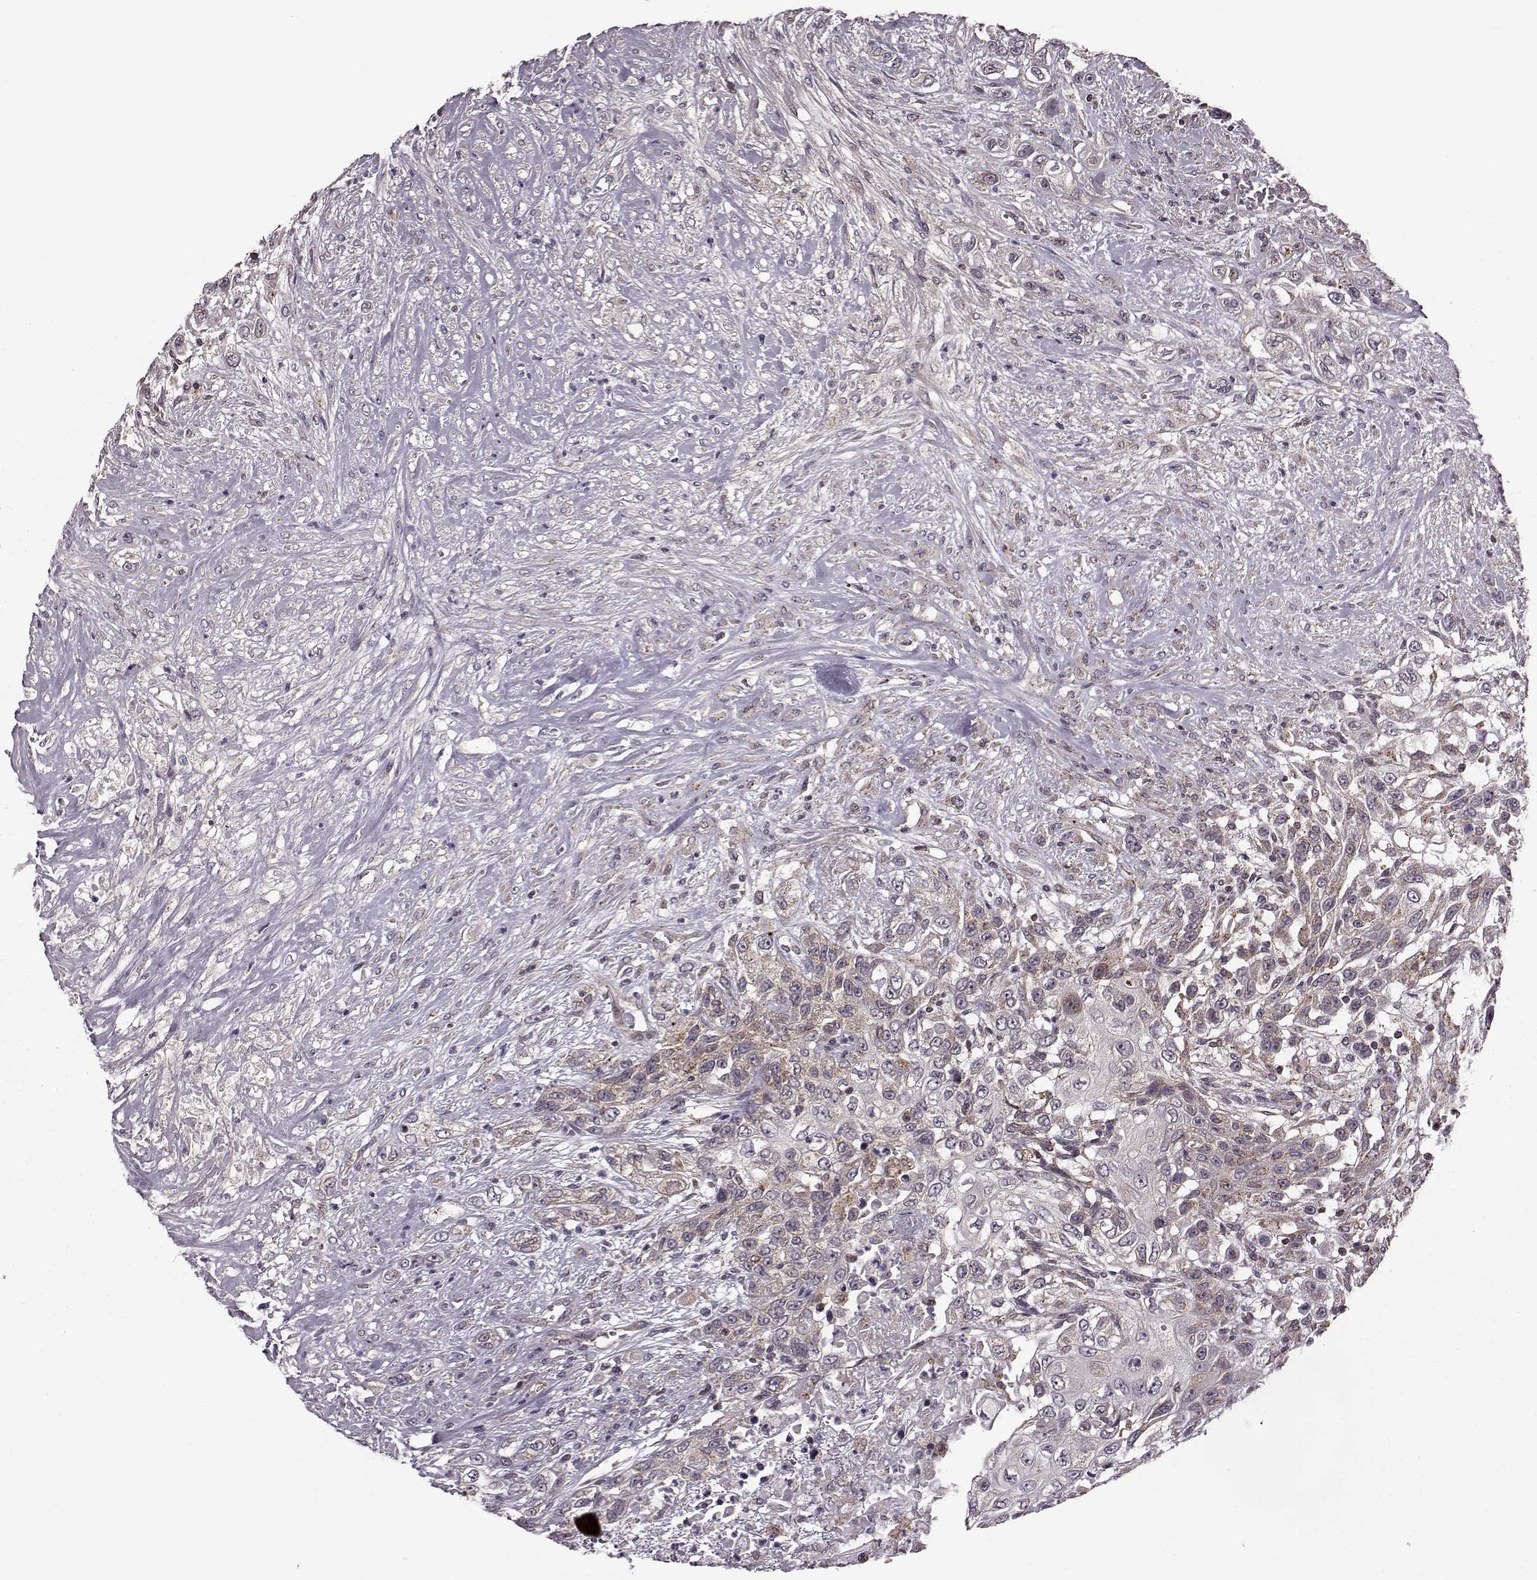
{"staining": {"intensity": "moderate", "quantity": ">75%", "location": "cytoplasmic/membranous"}, "tissue": "urothelial cancer", "cell_type": "Tumor cells", "image_type": "cancer", "snomed": [{"axis": "morphology", "description": "Urothelial carcinoma, High grade"}, {"axis": "topography", "description": "Urinary bladder"}], "caption": "Immunohistochemical staining of human urothelial cancer demonstrates medium levels of moderate cytoplasmic/membranous positivity in about >75% of tumor cells.", "gene": "FNIP2", "patient": {"sex": "female", "age": 56}}